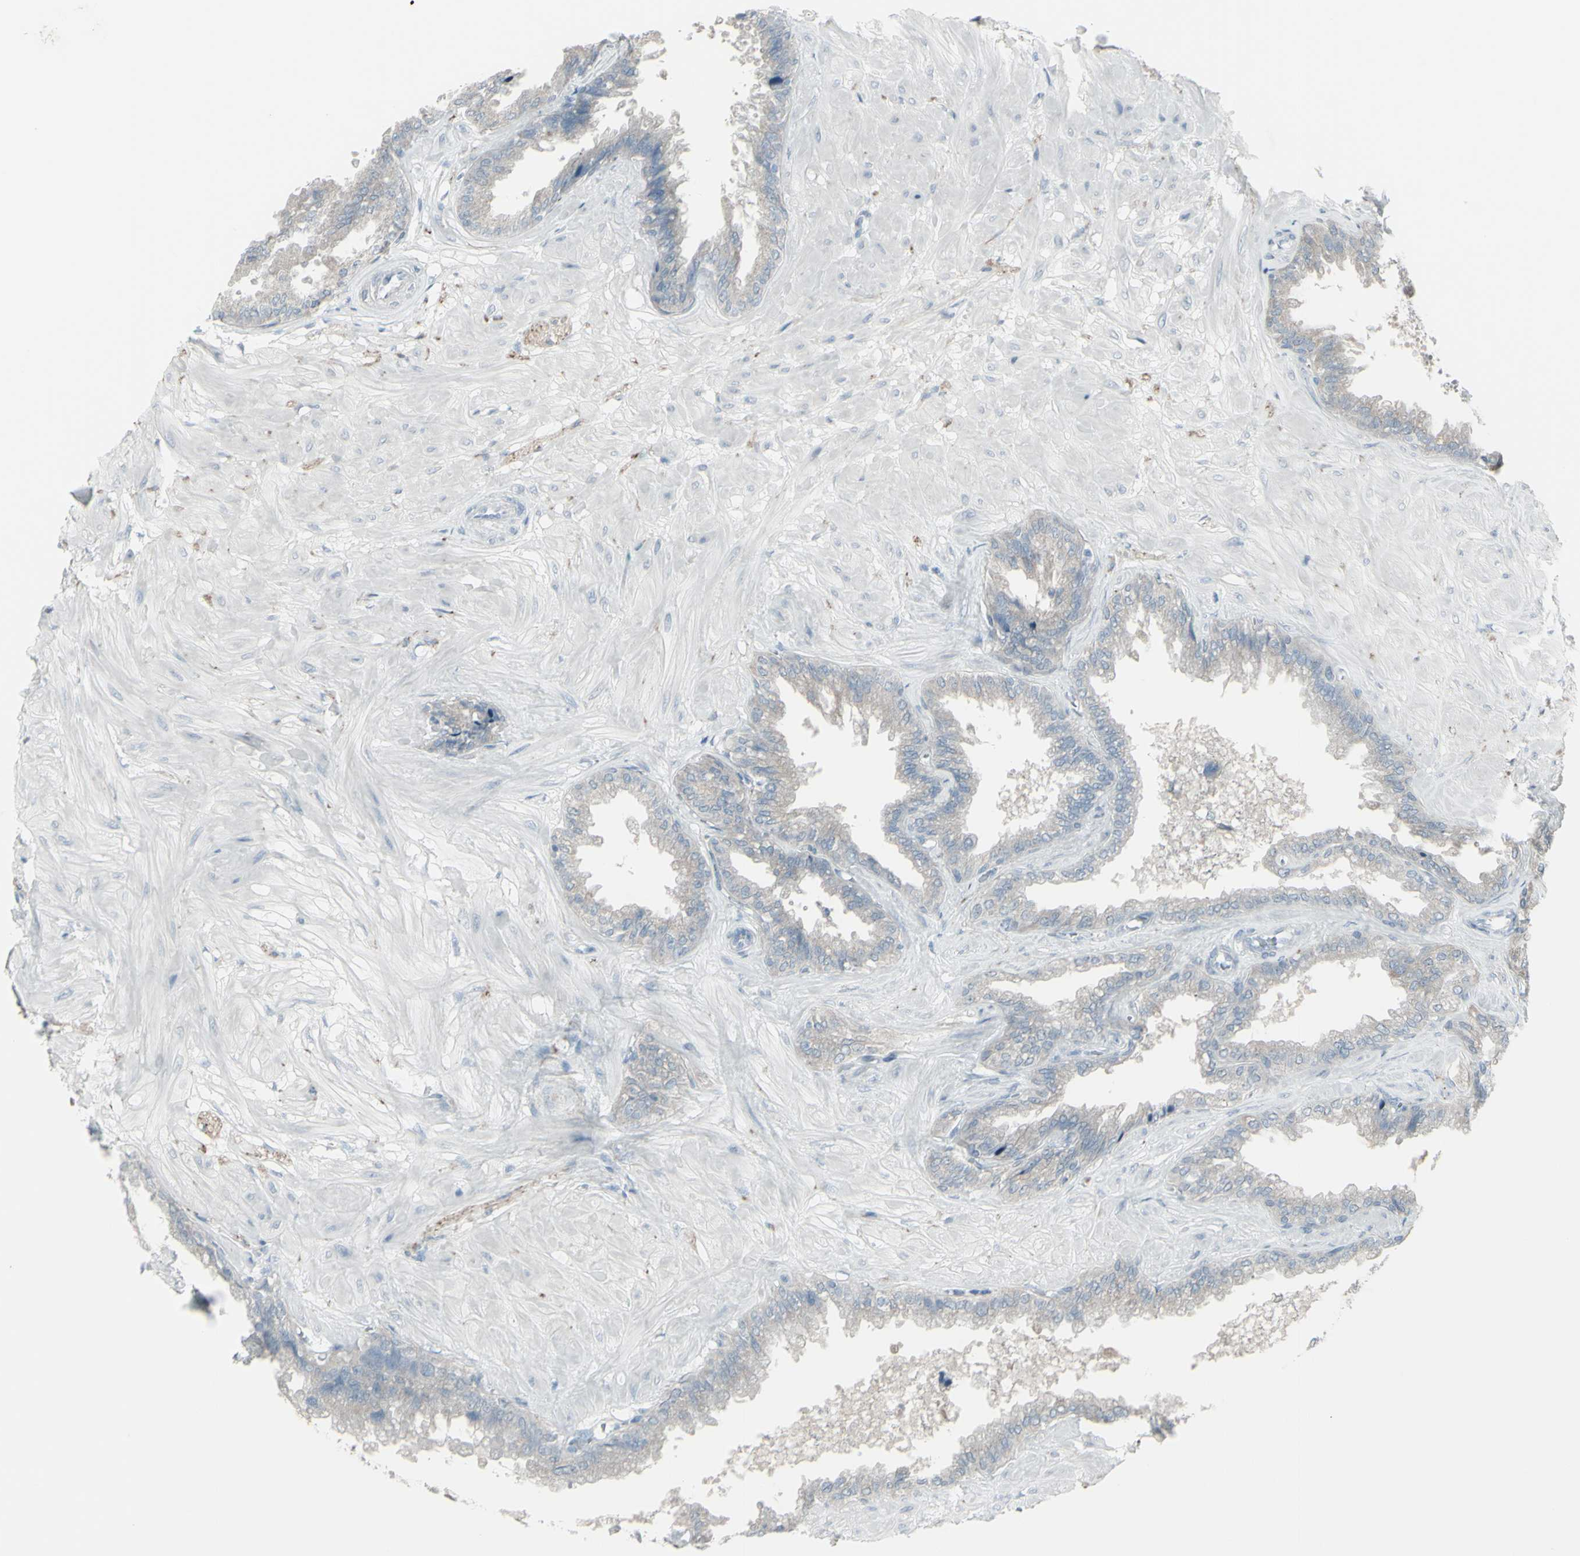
{"staining": {"intensity": "weak", "quantity": "<25%", "location": "cytoplasmic/membranous"}, "tissue": "seminal vesicle", "cell_type": "Glandular cells", "image_type": "normal", "snomed": [{"axis": "morphology", "description": "Normal tissue, NOS"}, {"axis": "topography", "description": "Seminal veicle"}], "caption": "High power microscopy photomicrograph of an IHC image of normal seminal vesicle, revealing no significant expression in glandular cells.", "gene": "RAB3A", "patient": {"sex": "male", "age": 46}}